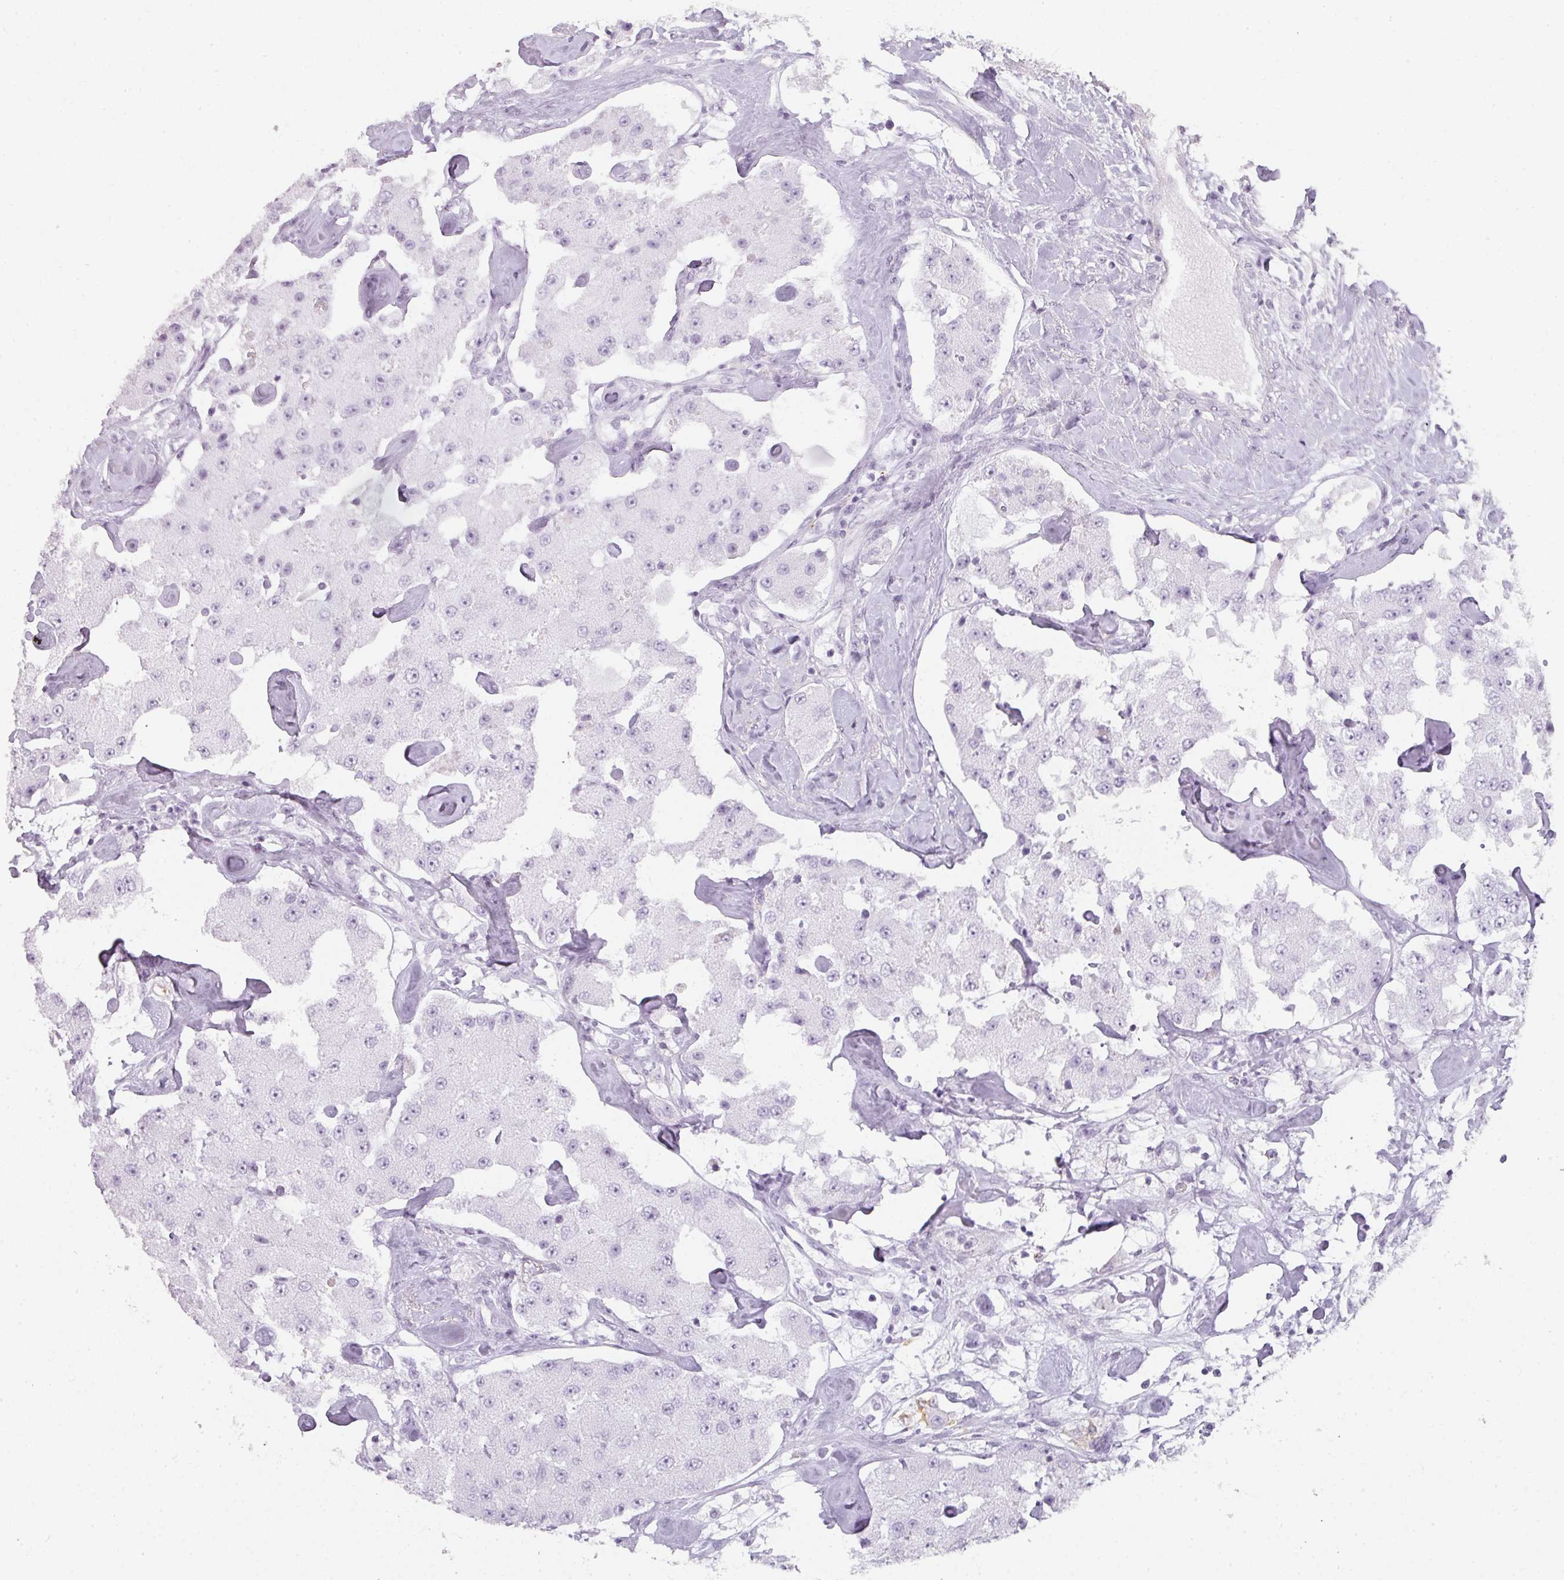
{"staining": {"intensity": "negative", "quantity": "none", "location": "none"}, "tissue": "carcinoid", "cell_type": "Tumor cells", "image_type": "cancer", "snomed": [{"axis": "morphology", "description": "Carcinoid, malignant, NOS"}, {"axis": "topography", "description": "Pancreas"}], "caption": "The immunohistochemistry (IHC) micrograph has no significant positivity in tumor cells of malignant carcinoid tissue. The staining is performed using DAB brown chromogen with nuclei counter-stained in using hematoxylin.", "gene": "TMEM42", "patient": {"sex": "male", "age": 41}}